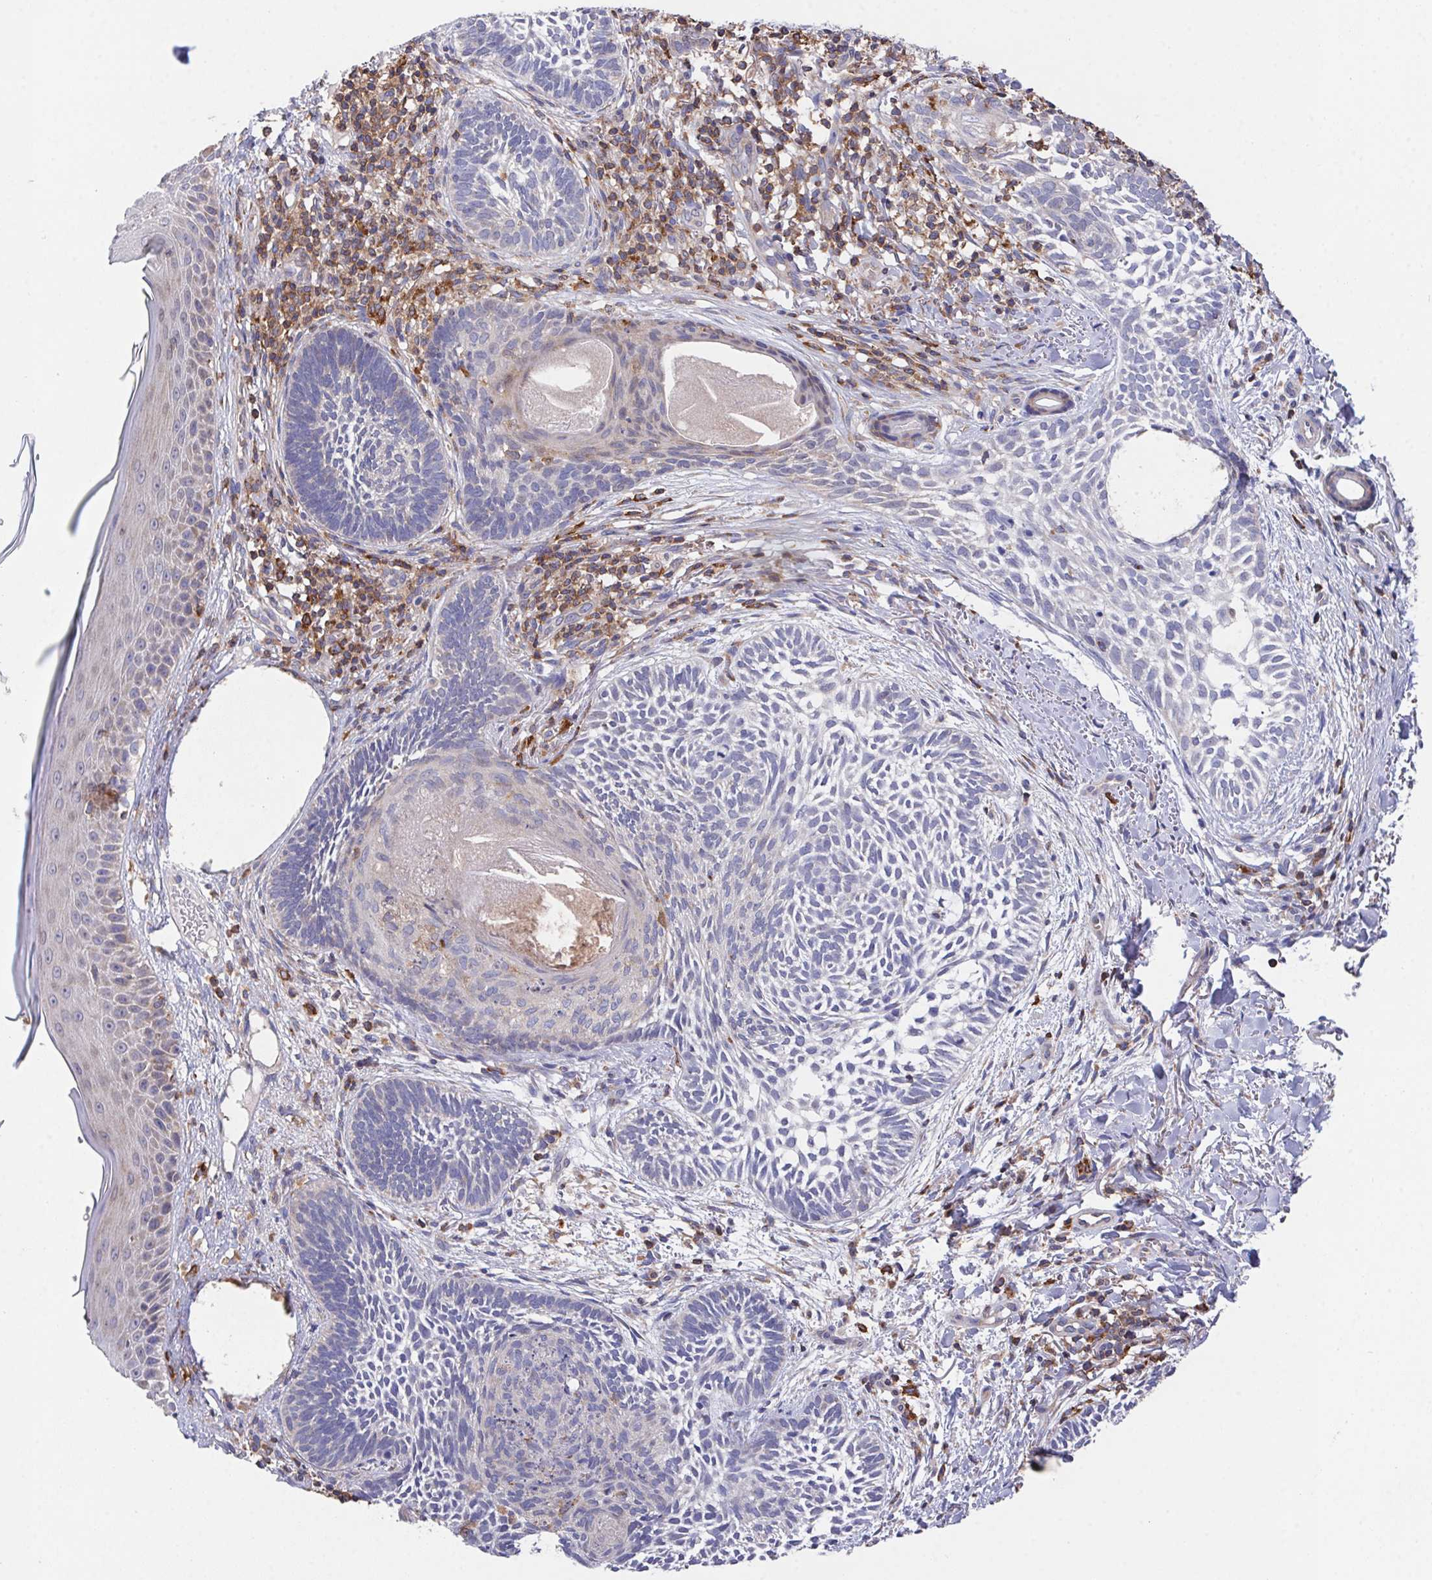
{"staining": {"intensity": "negative", "quantity": "none", "location": "none"}, "tissue": "skin cancer", "cell_type": "Tumor cells", "image_type": "cancer", "snomed": [{"axis": "morphology", "description": "Normal tissue, NOS"}, {"axis": "morphology", "description": "Basal cell carcinoma"}, {"axis": "topography", "description": "Skin"}], "caption": "Skin cancer was stained to show a protein in brown. There is no significant positivity in tumor cells. (DAB (3,3'-diaminobenzidine) IHC with hematoxylin counter stain).", "gene": "FAM241A", "patient": {"sex": "male", "age": 46}}